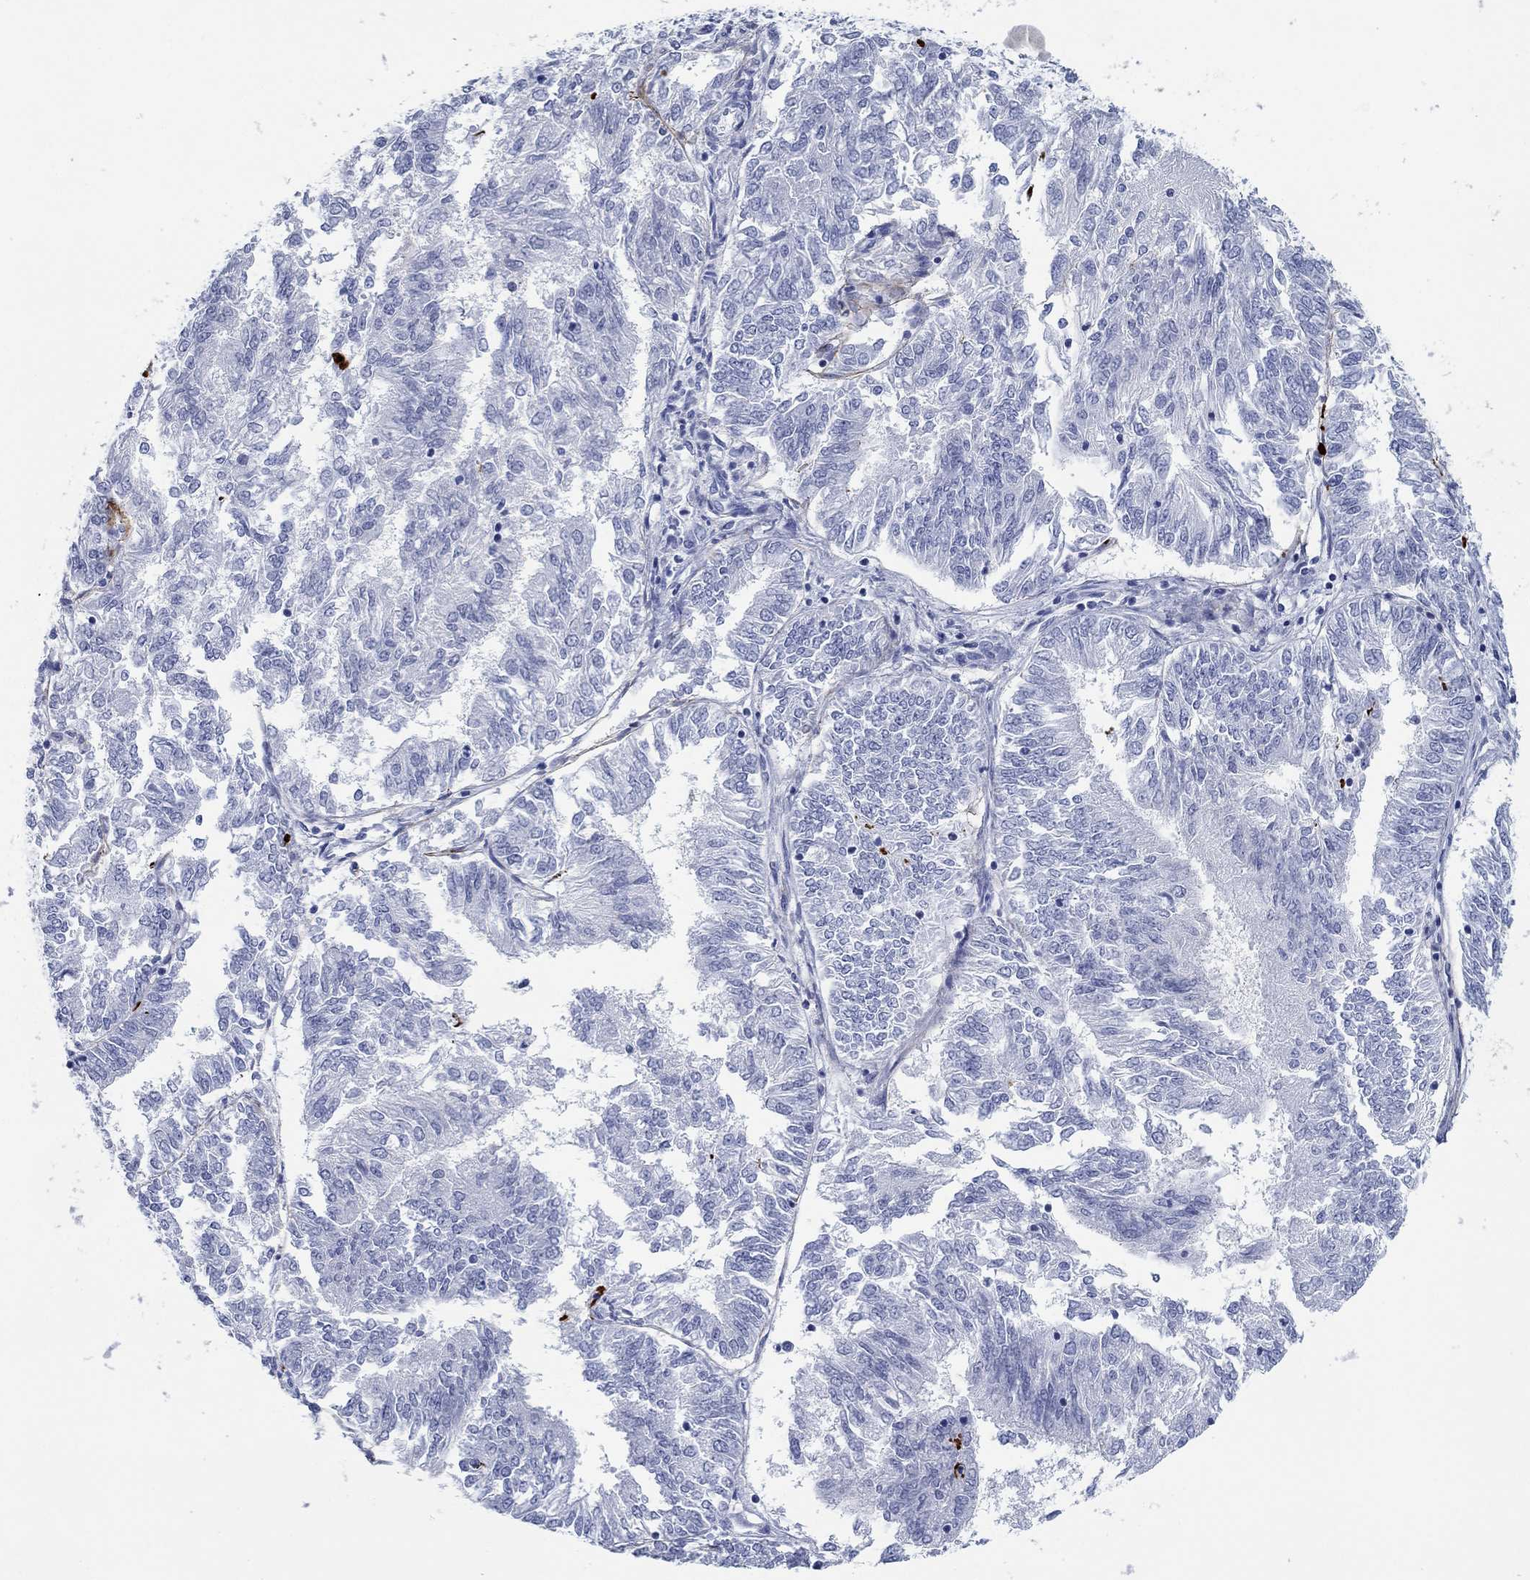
{"staining": {"intensity": "negative", "quantity": "none", "location": "none"}, "tissue": "endometrial cancer", "cell_type": "Tumor cells", "image_type": "cancer", "snomed": [{"axis": "morphology", "description": "Adenocarcinoma, NOS"}, {"axis": "topography", "description": "Endometrium"}], "caption": "This histopathology image is of endometrial cancer (adenocarcinoma) stained with immunohistochemistry (IHC) to label a protein in brown with the nuclei are counter-stained blue. There is no staining in tumor cells.", "gene": "PDYN", "patient": {"sex": "female", "age": 58}}